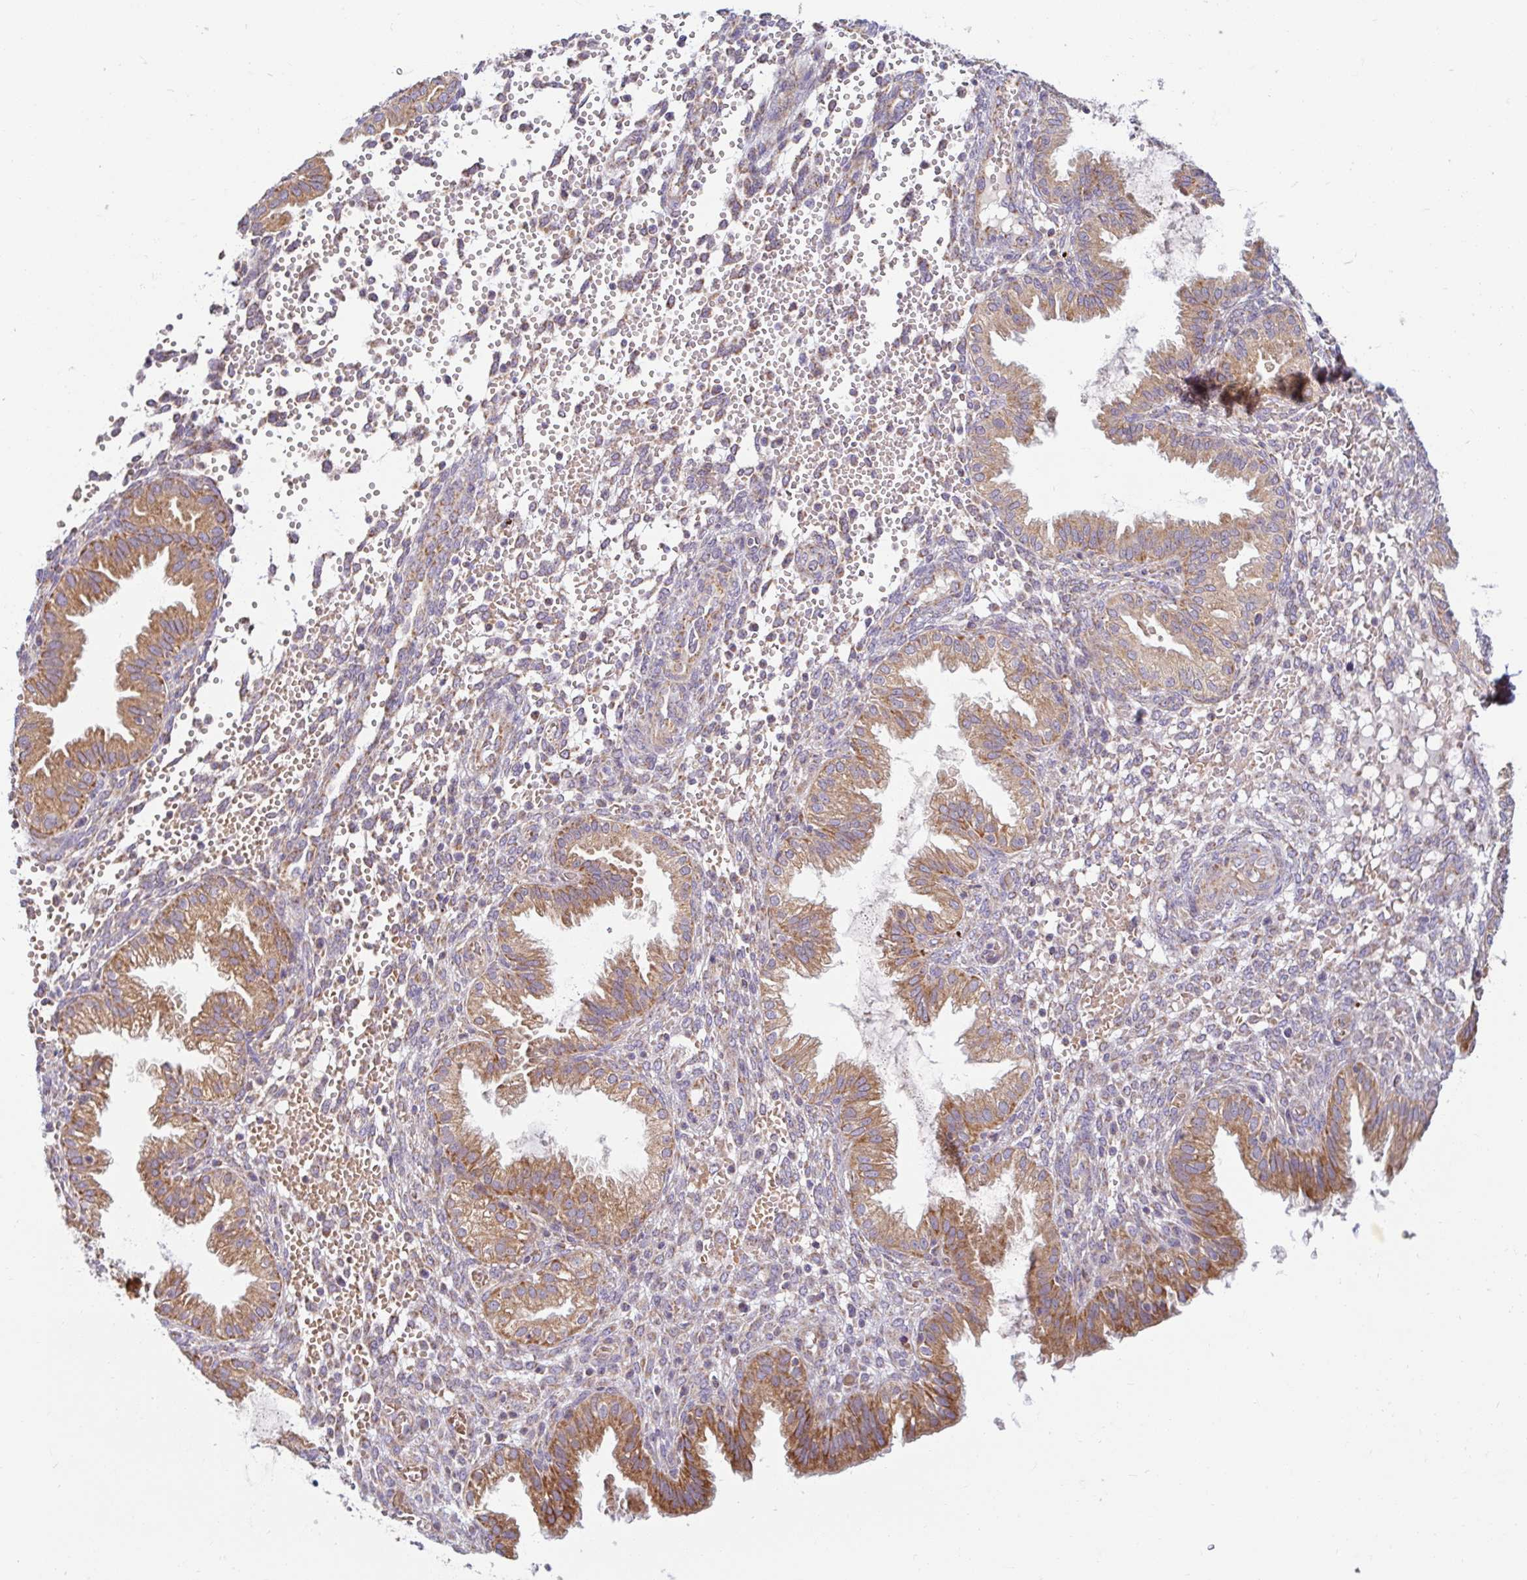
{"staining": {"intensity": "moderate", "quantity": "<25%", "location": "cytoplasmic/membranous"}, "tissue": "endometrium", "cell_type": "Cells in endometrial stroma", "image_type": "normal", "snomed": [{"axis": "morphology", "description": "Normal tissue, NOS"}, {"axis": "topography", "description": "Endometrium"}], "caption": "Cells in endometrial stroma show low levels of moderate cytoplasmic/membranous positivity in approximately <25% of cells in normal endometrium. The protein is shown in brown color, while the nuclei are stained blue.", "gene": "SKP2", "patient": {"sex": "female", "age": 33}}